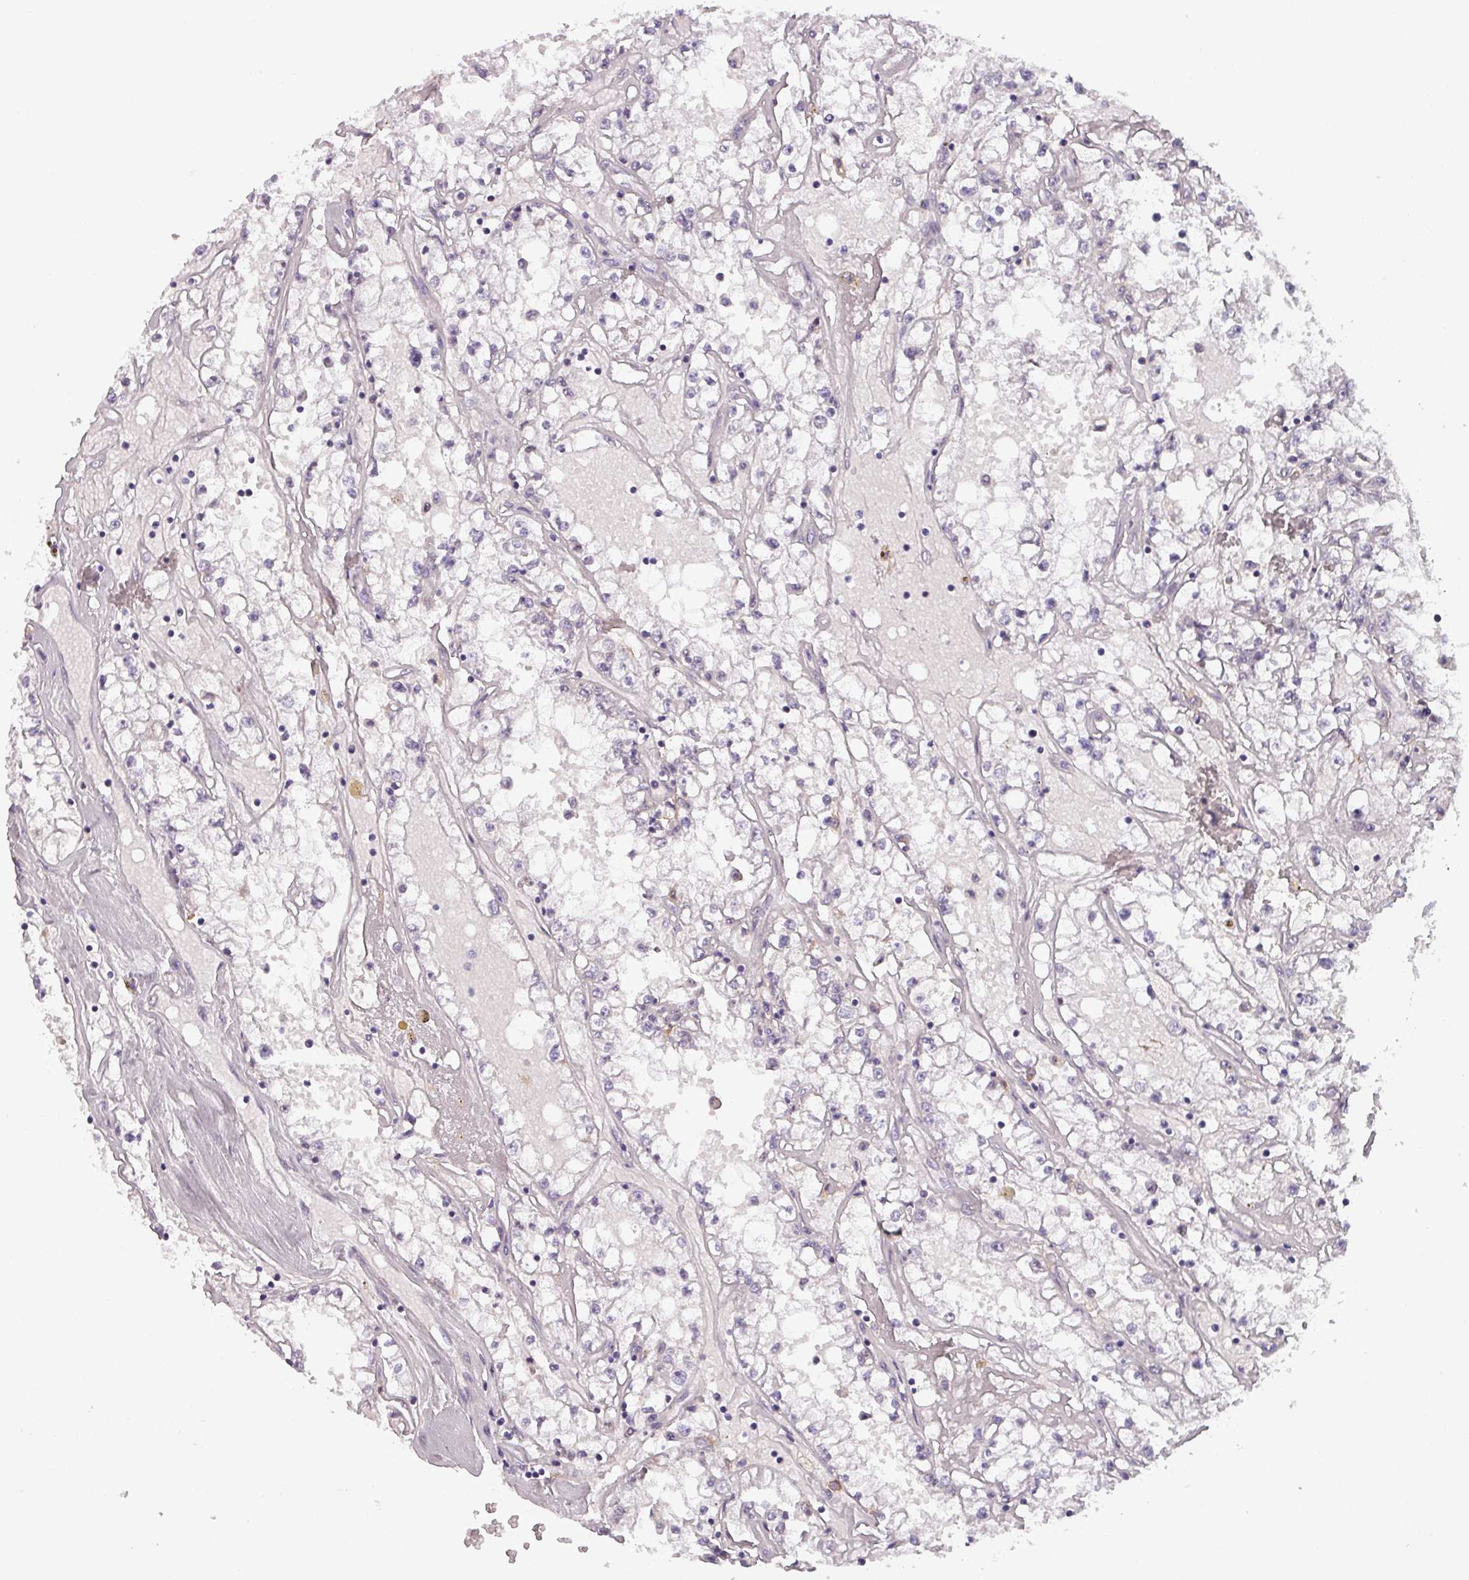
{"staining": {"intensity": "negative", "quantity": "none", "location": "none"}, "tissue": "renal cancer", "cell_type": "Tumor cells", "image_type": "cancer", "snomed": [{"axis": "morphology", "description": "Adenocarcinoma, NOS"}, {"axis": "topography", "description": "Kidney"}], "caption": "This is a image of IHC staining of renal cancer (adenocarcinoma), which shows no expression in tumor cells.", "gene": "NPFFR1", "patient": {"sex": "male", "age": 56}}